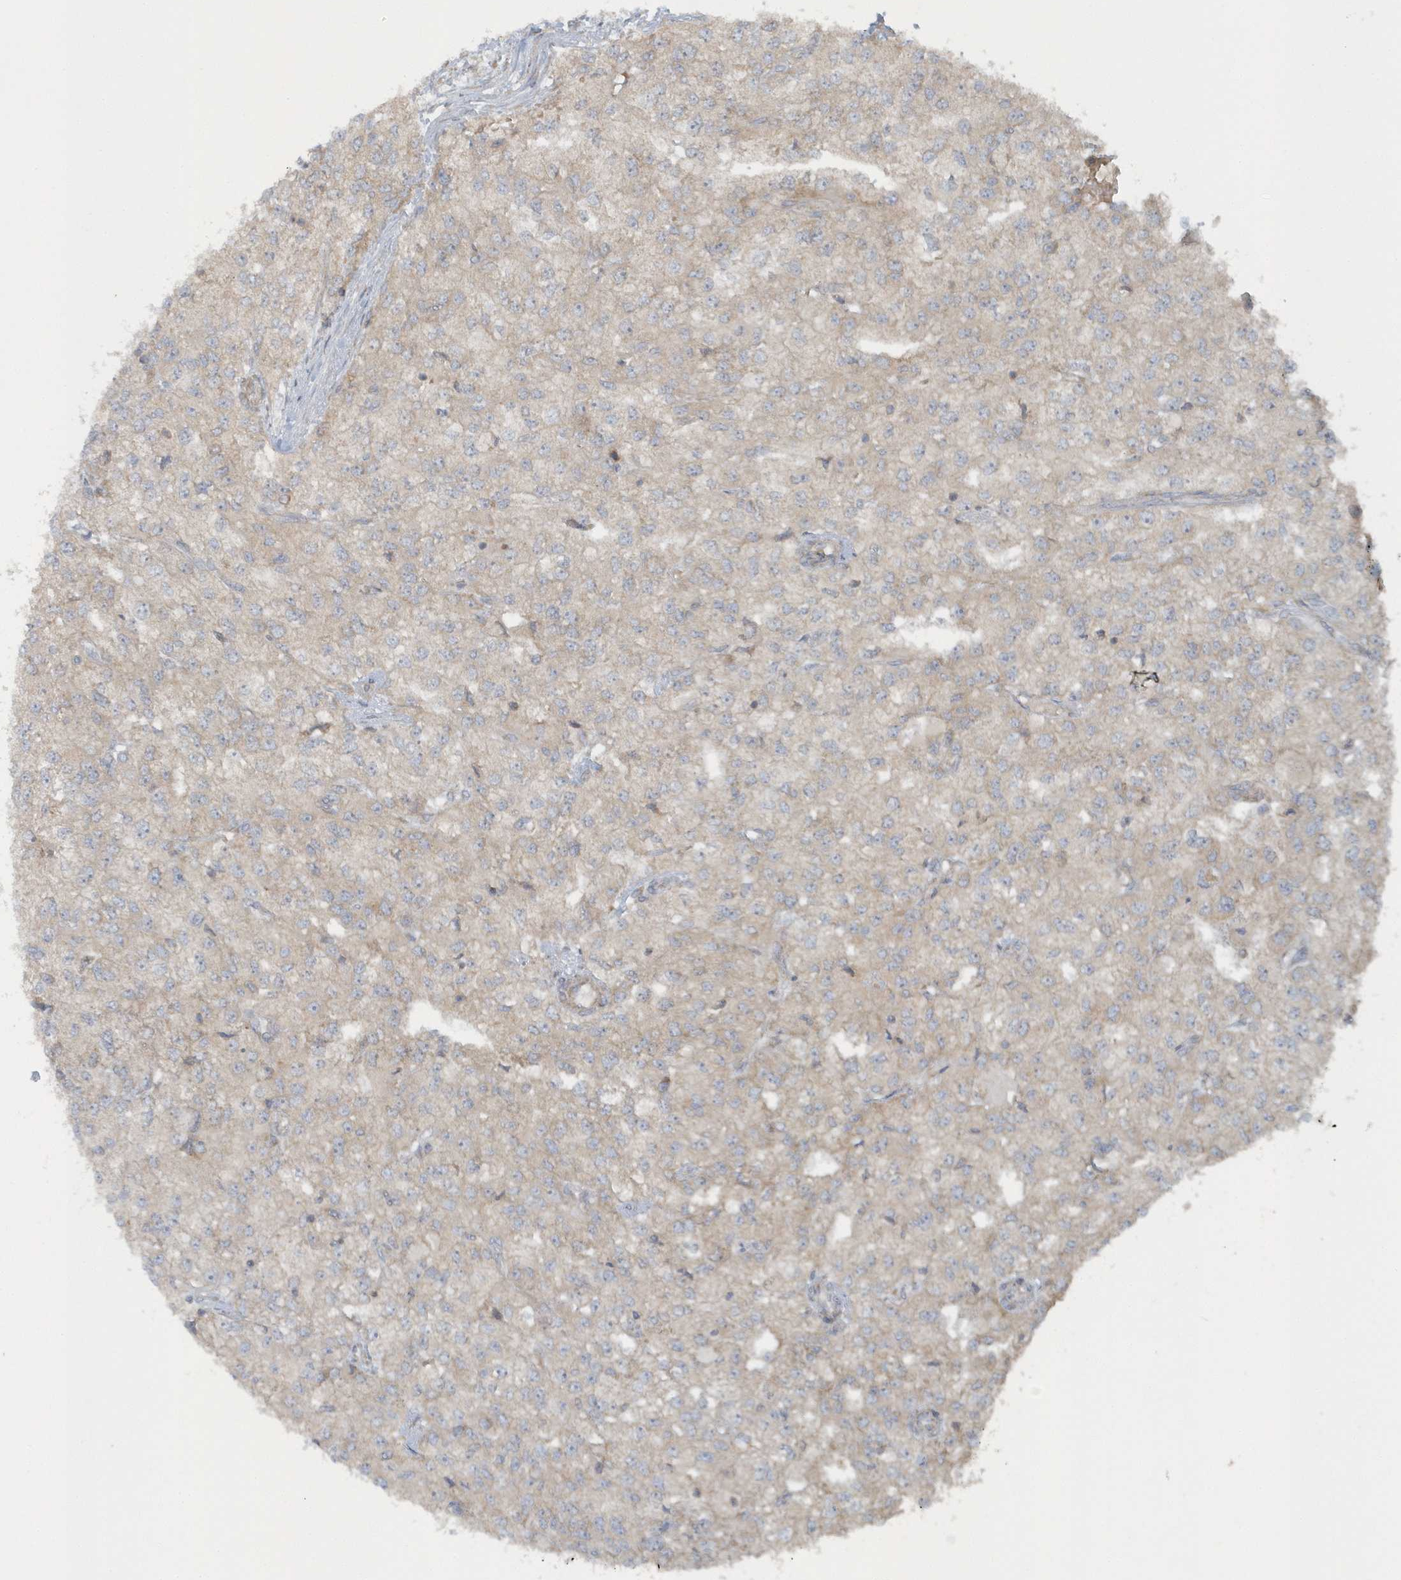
{"staining": {"intensity": "weak", "quantity": "<25%", "location": "cytoplasmic/membranous"}, "tissue": "renal cancer", "cell_type": "Tumor cells", "image_type": "cancer", "snomed": [{"axis": "morphology", "description": "Adenocarcinoma, NOS"}, {"axis": "topography", "description": "Kidney"}], "caption": "This histopathology image is of adenocarcinoma (renal) stained with IHC to label a protein in brown with the nuclei are counter-stained blue. There is no expression in tumor cells.", "gene": "CNOT10", "patient": {"sex": "female", "age": 54}}